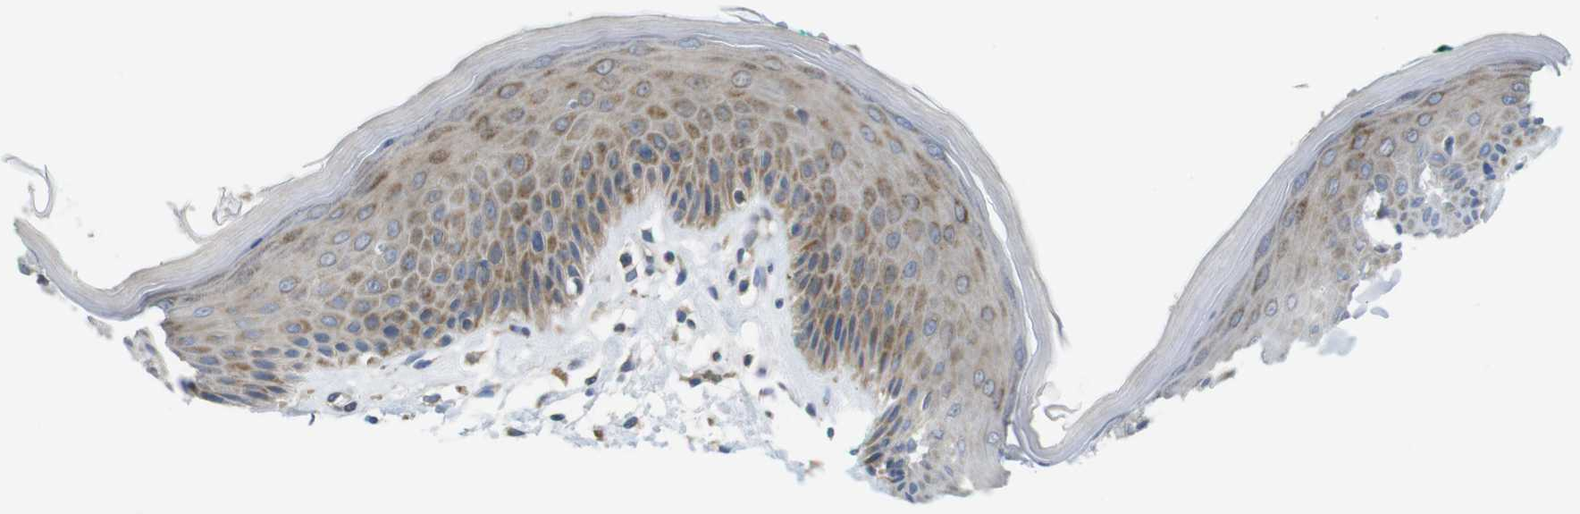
{"staining": {"intensity": "moderate", "quantity": "25%-75%", "location": "cytoplasmic/membranous"}, "tissue": "skin", "cell_type": "Epidermal cells", "image_type": "normal", "snomed": [{"axis": "morphology", "description": "Normal tissue, NOS"}, {"axis": "topography", "description": "Vulva"}], "caption": "IHC photomicrograph of benign skin: human skin stained using immunohistochemistry shows medium levels of moderate protein expression localized specifically in the cytoplasmic/membranous of epidermal cells, appearing as a cytoplasmic/membranous brown color.", "gene": "MARCHF1", "patient": {"sex": "female", "age": 73}}